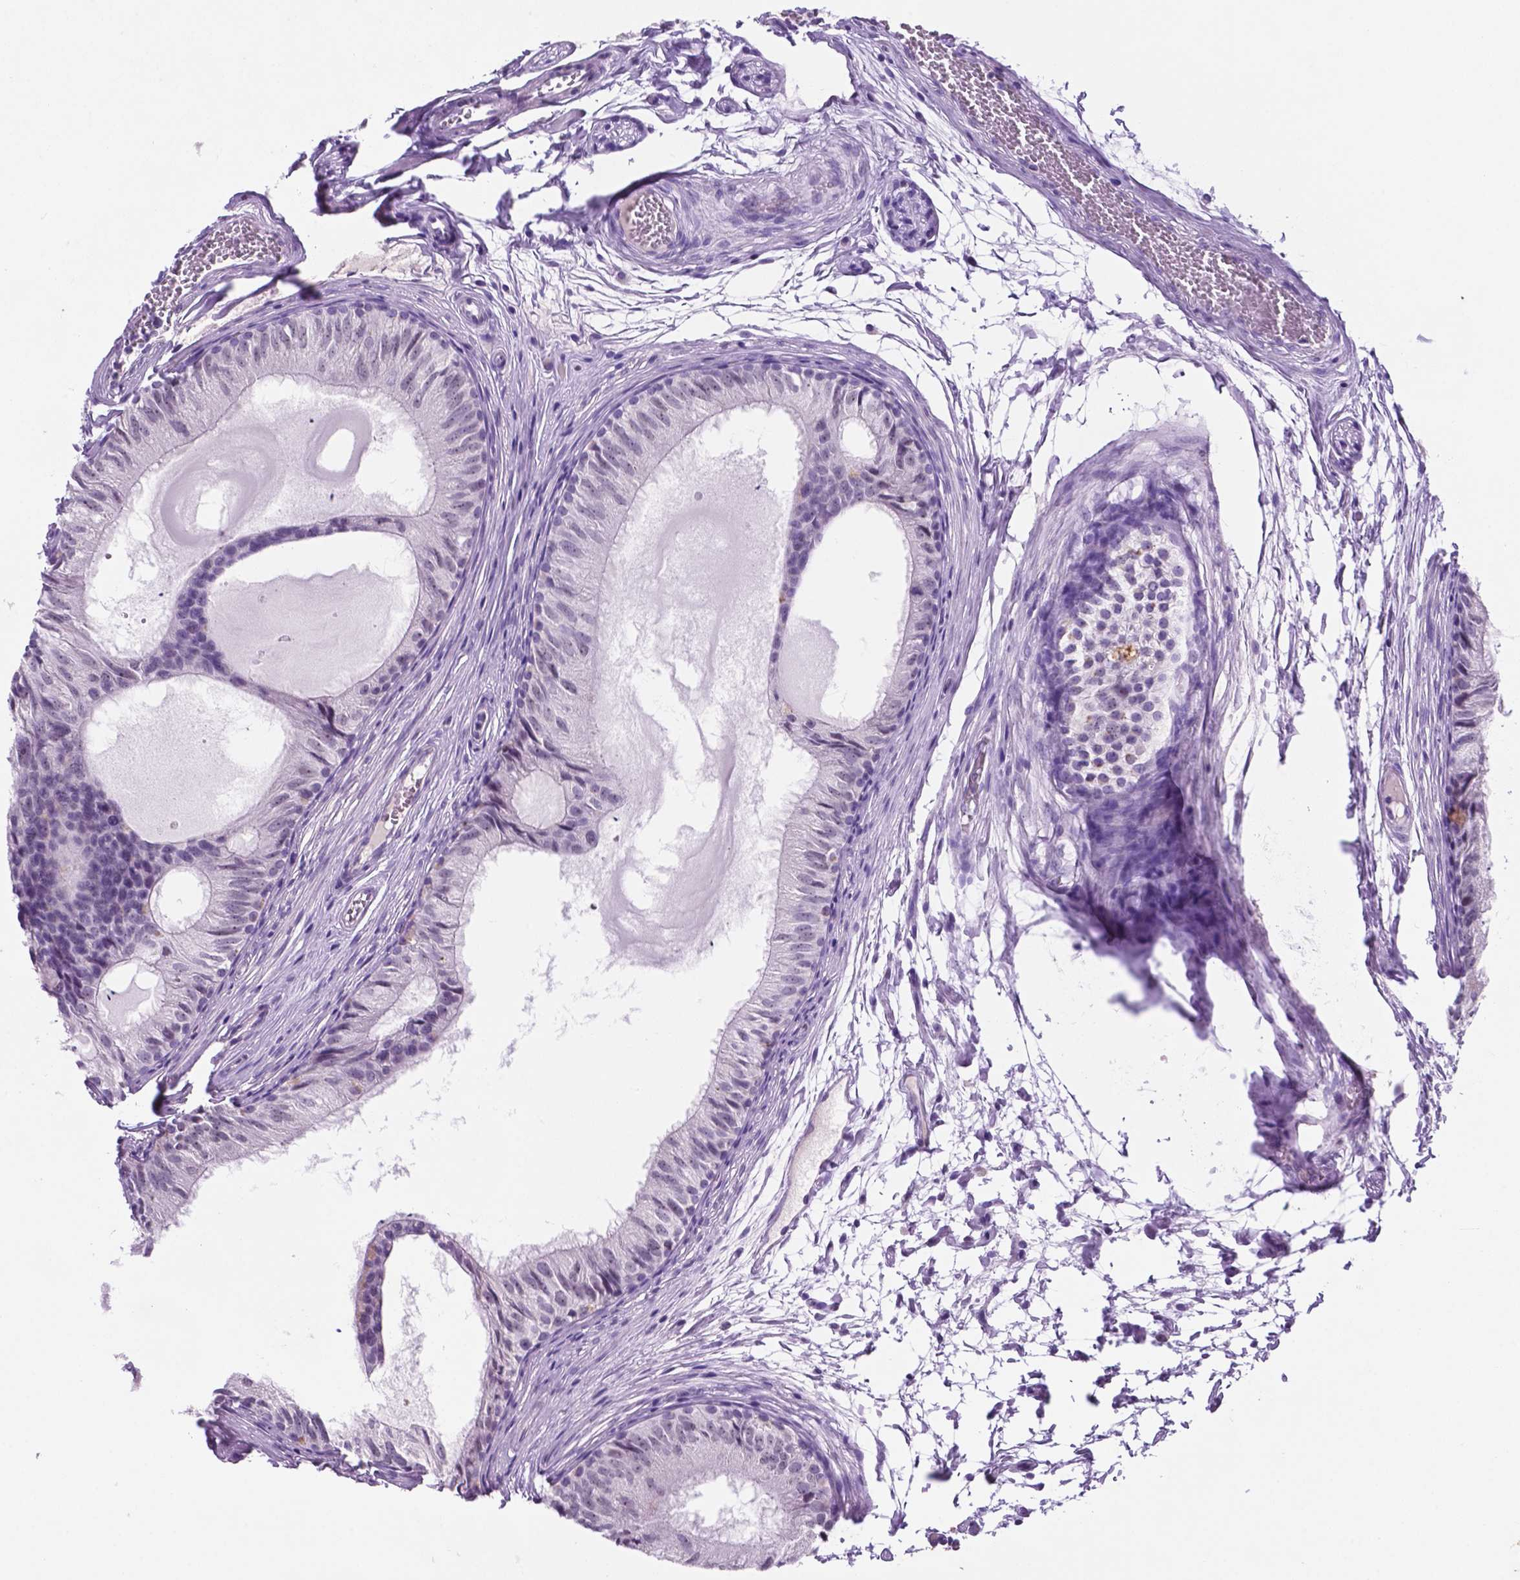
{"staining": {"intensity": "moderate", "quantity": "<25%", "location": "nuclear"}, "tissue": "epididymis", "cell_type": "Glandular cells", "image_type": "normal", "snomed": [{"axis": "morphology", "description": "Normal tissue, NOS"}, {"axis": "topography", "description": "Epididymis"}], "caption": "DAB immunohistochemical staining of unremarkable epididymis exhibits moderate nuclear protein staining in about <25% of glandular cells. The protein of interest is shown in brown color, while the nuclei are stained blue.", "gene": "C18orf21", "patient": {"sex": "male", "age": 25}}